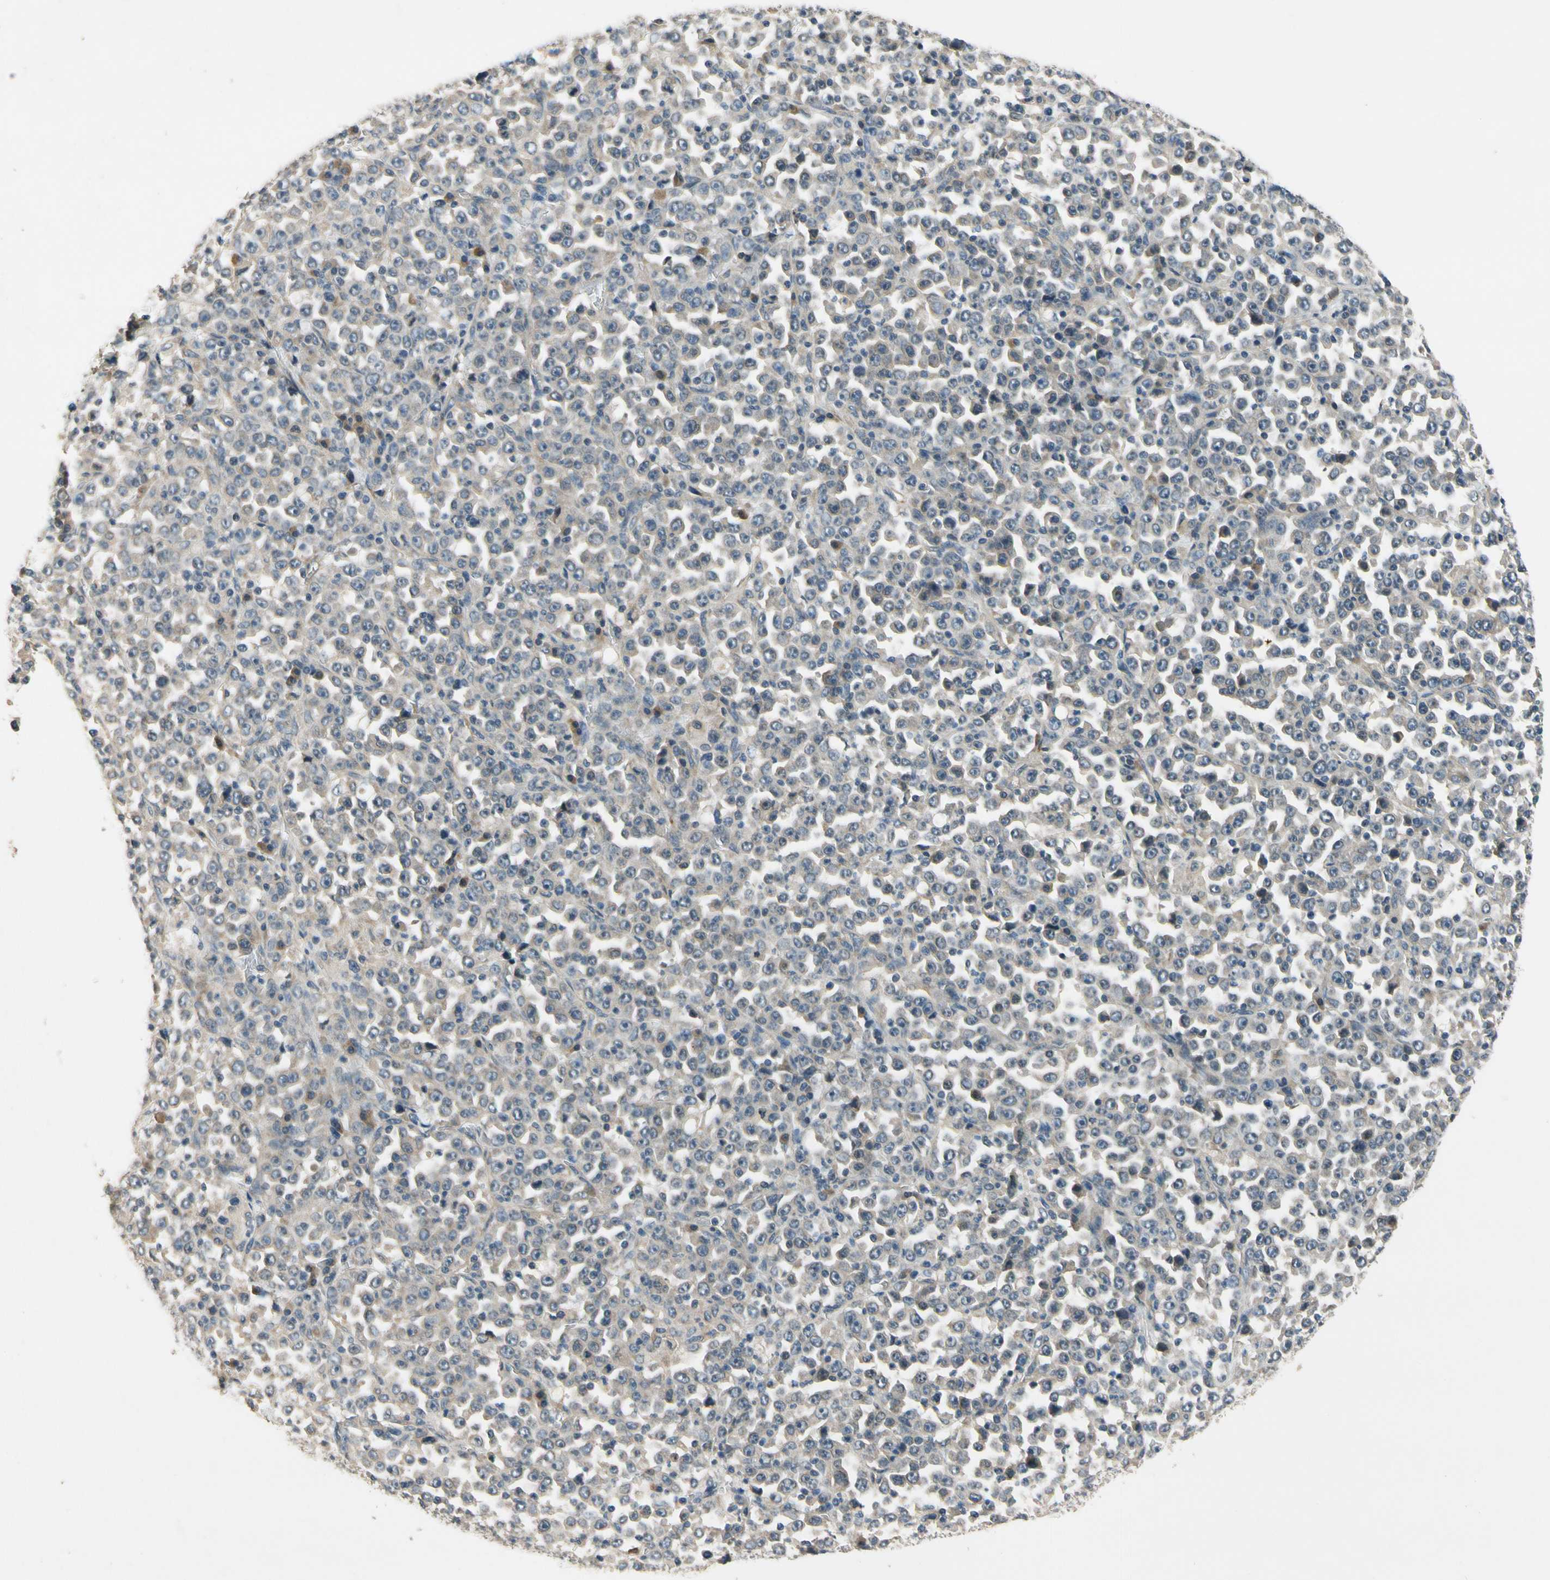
{"staining": {"intensity": "negative", "quantity": "none", "location": "none"}, "tissue": "stomach cancer", "cell_type": "Tumor cells", "image_type": "cancer", "snomed": [{"axis": "morphology", "description": "Normal tissue, NOS"}, {"axis": "morphology", "description": "Adenocarcinoma, NOS"}, {"axis": "topography", "description": "Stomach, upper"}, {"axis": "topography", "description": "Stomach"}], "caption": "The immunohistochemistry photomicrograph has no significant positivity in tumor cells of stomach adenocarcinoma tissue.", "gene": "ALKBH3", "patient": {"sex": "male", "age": 59}}